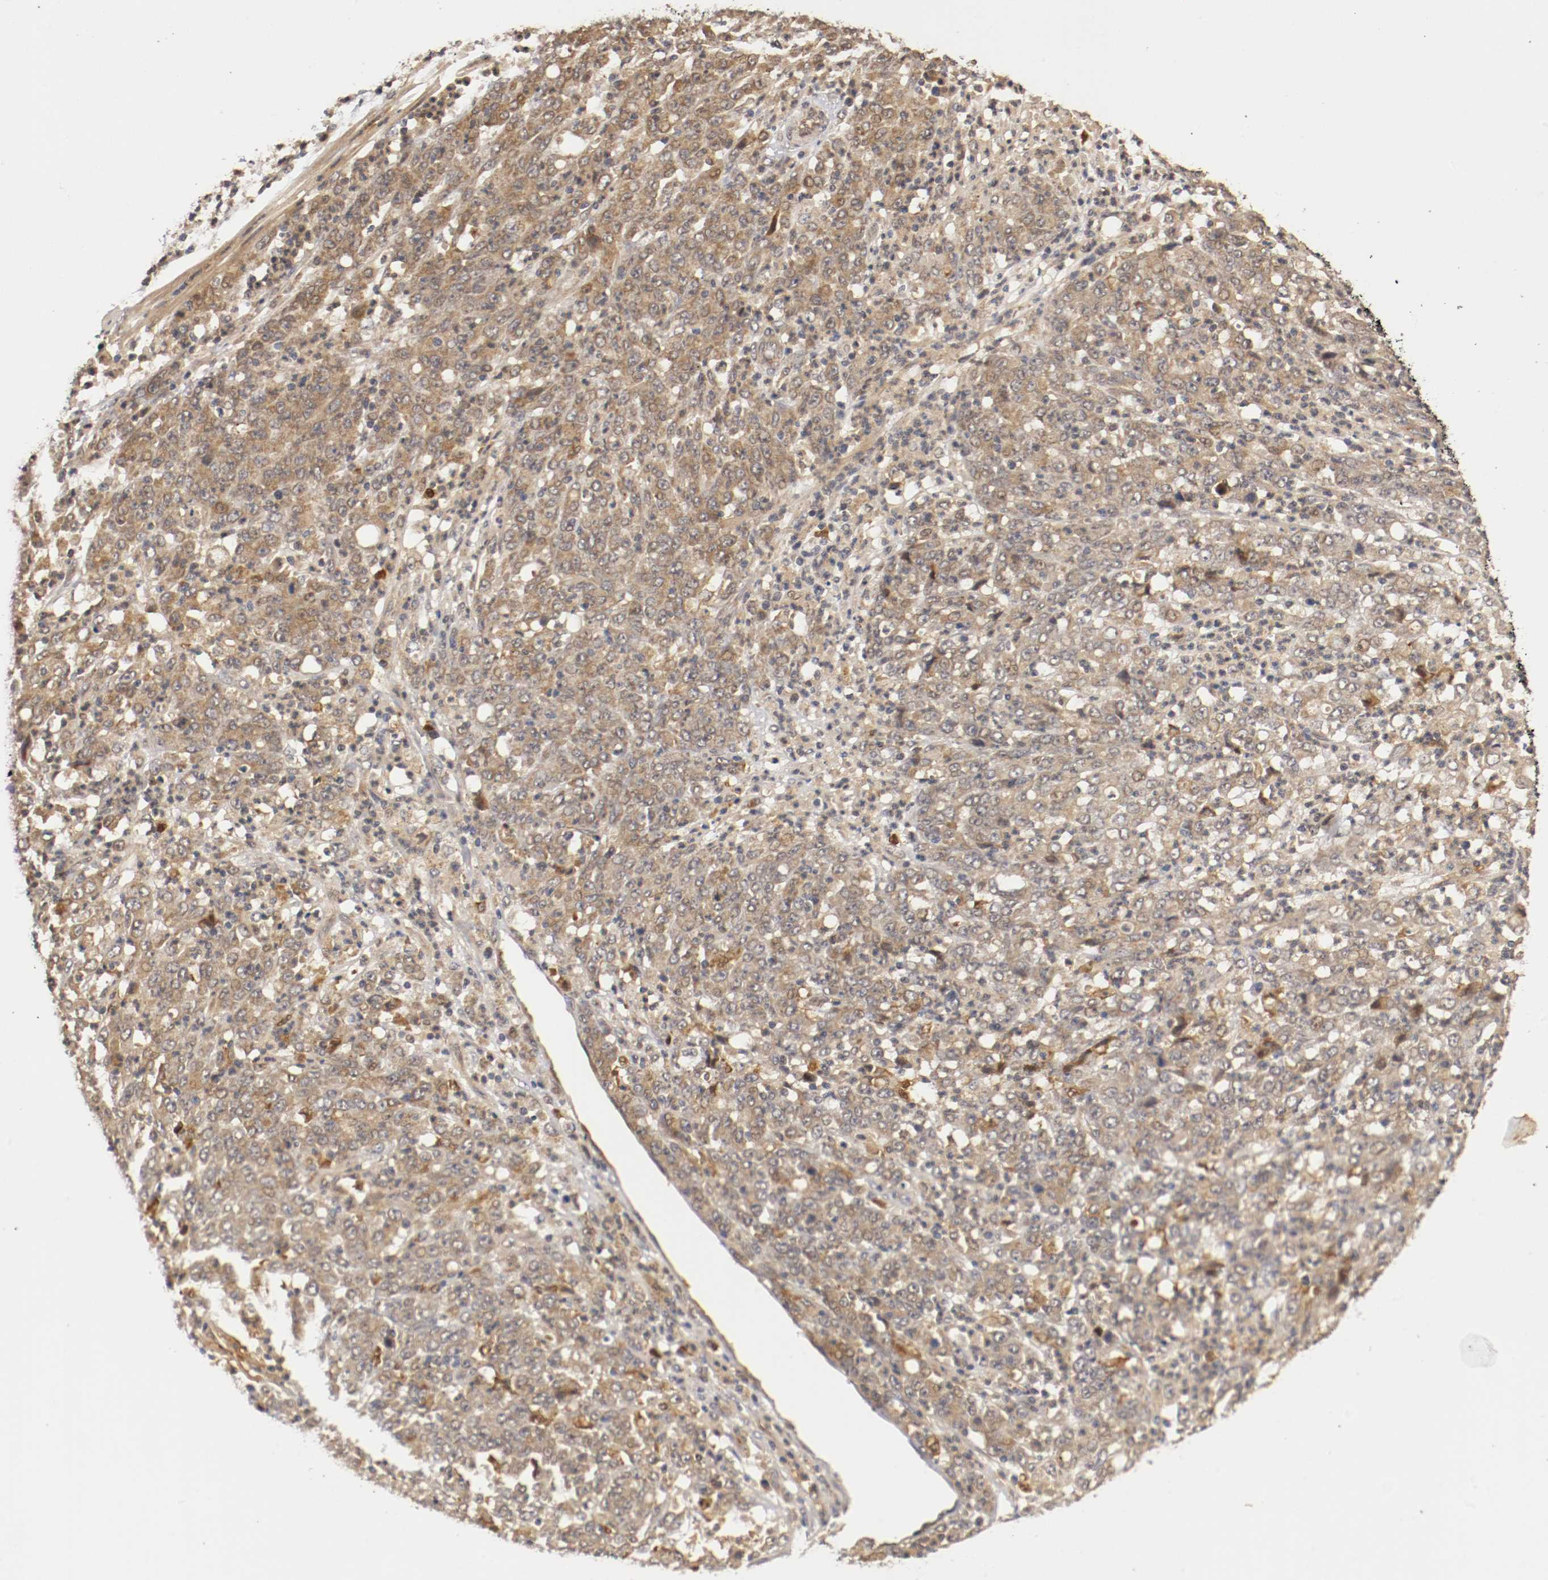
{"staining": {"intensity": "moderate", "quantity": ">75%", "location": "cytoplasmic/membranous,nuclear"}, "tissue": "stomach cancer", "cell_type": "Tumor cells", "image_type": "cancer", "snomed": [{"axis": "morphology", "description": "Adenocarcinoma, NOS"}, {"axis": "topography", "description": "Stomach, lower"}], "caption": "The histopathology image displays immunohistochemical staining of adenocarcinoma (stomach). There is moderate cytoplasmic/membranous and nuclear staining is seen in about >75% of tumor cells.", "gene": "TNFRSF1B", "patient": {"sex": "female", "age": 71}}